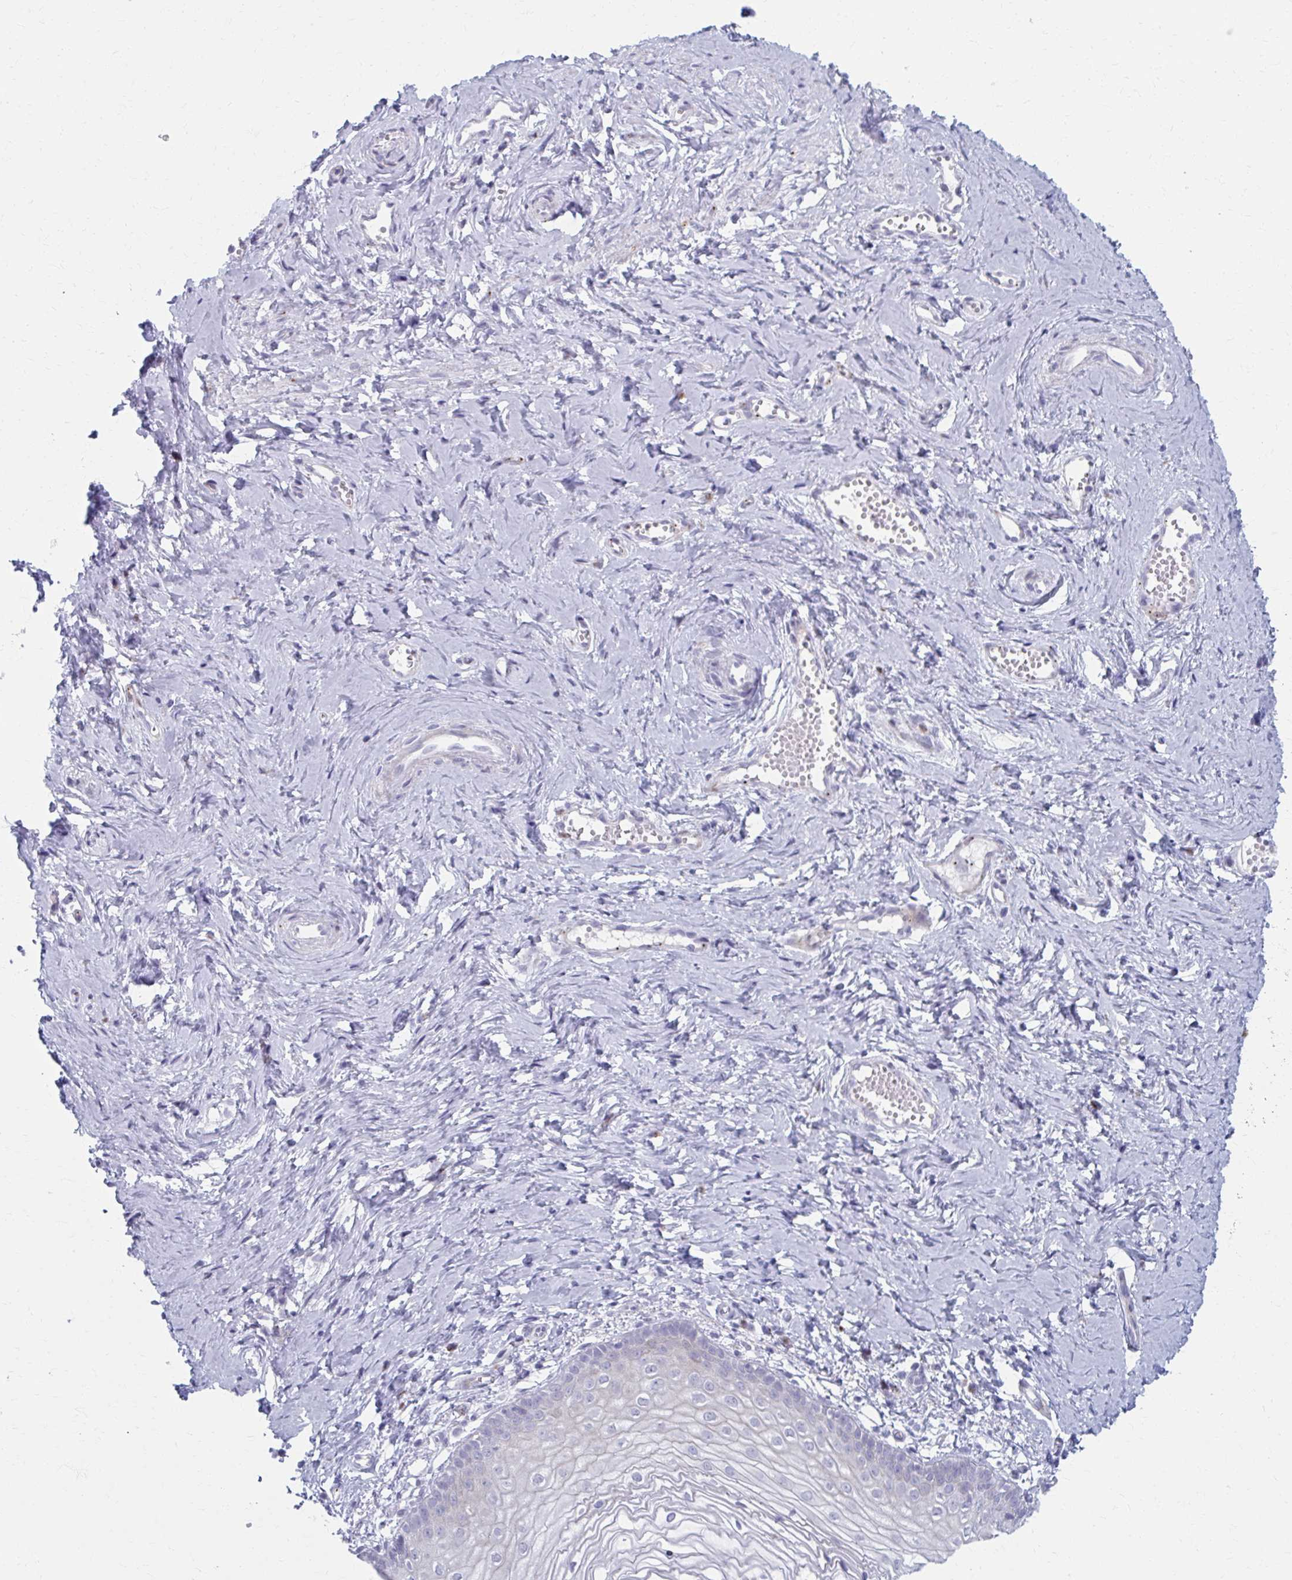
{"staining": {"intensity": "negative", "quantity": "none", "location": "none"}, "tissue": "vagina", "cell_type": "Squamous epithelial cells", "image_type": "normal", "snomed": [{"axis": "morphology", "description": "Normal tissue, NOS"}, {"axis": "topography", "description": "Vagina"}], "caption": "This is a photomicrograph of immunohistochemistry staining of normal vagina, which shows no staining in squamous epithelial cells. (Stains: DAB immunohistochemistry with hematoxylin counter stain, Microscopy: brightfield microscopy at high magnification).", "gene": "OLFM2", "patient": {"sex": "female", "age": 38}}